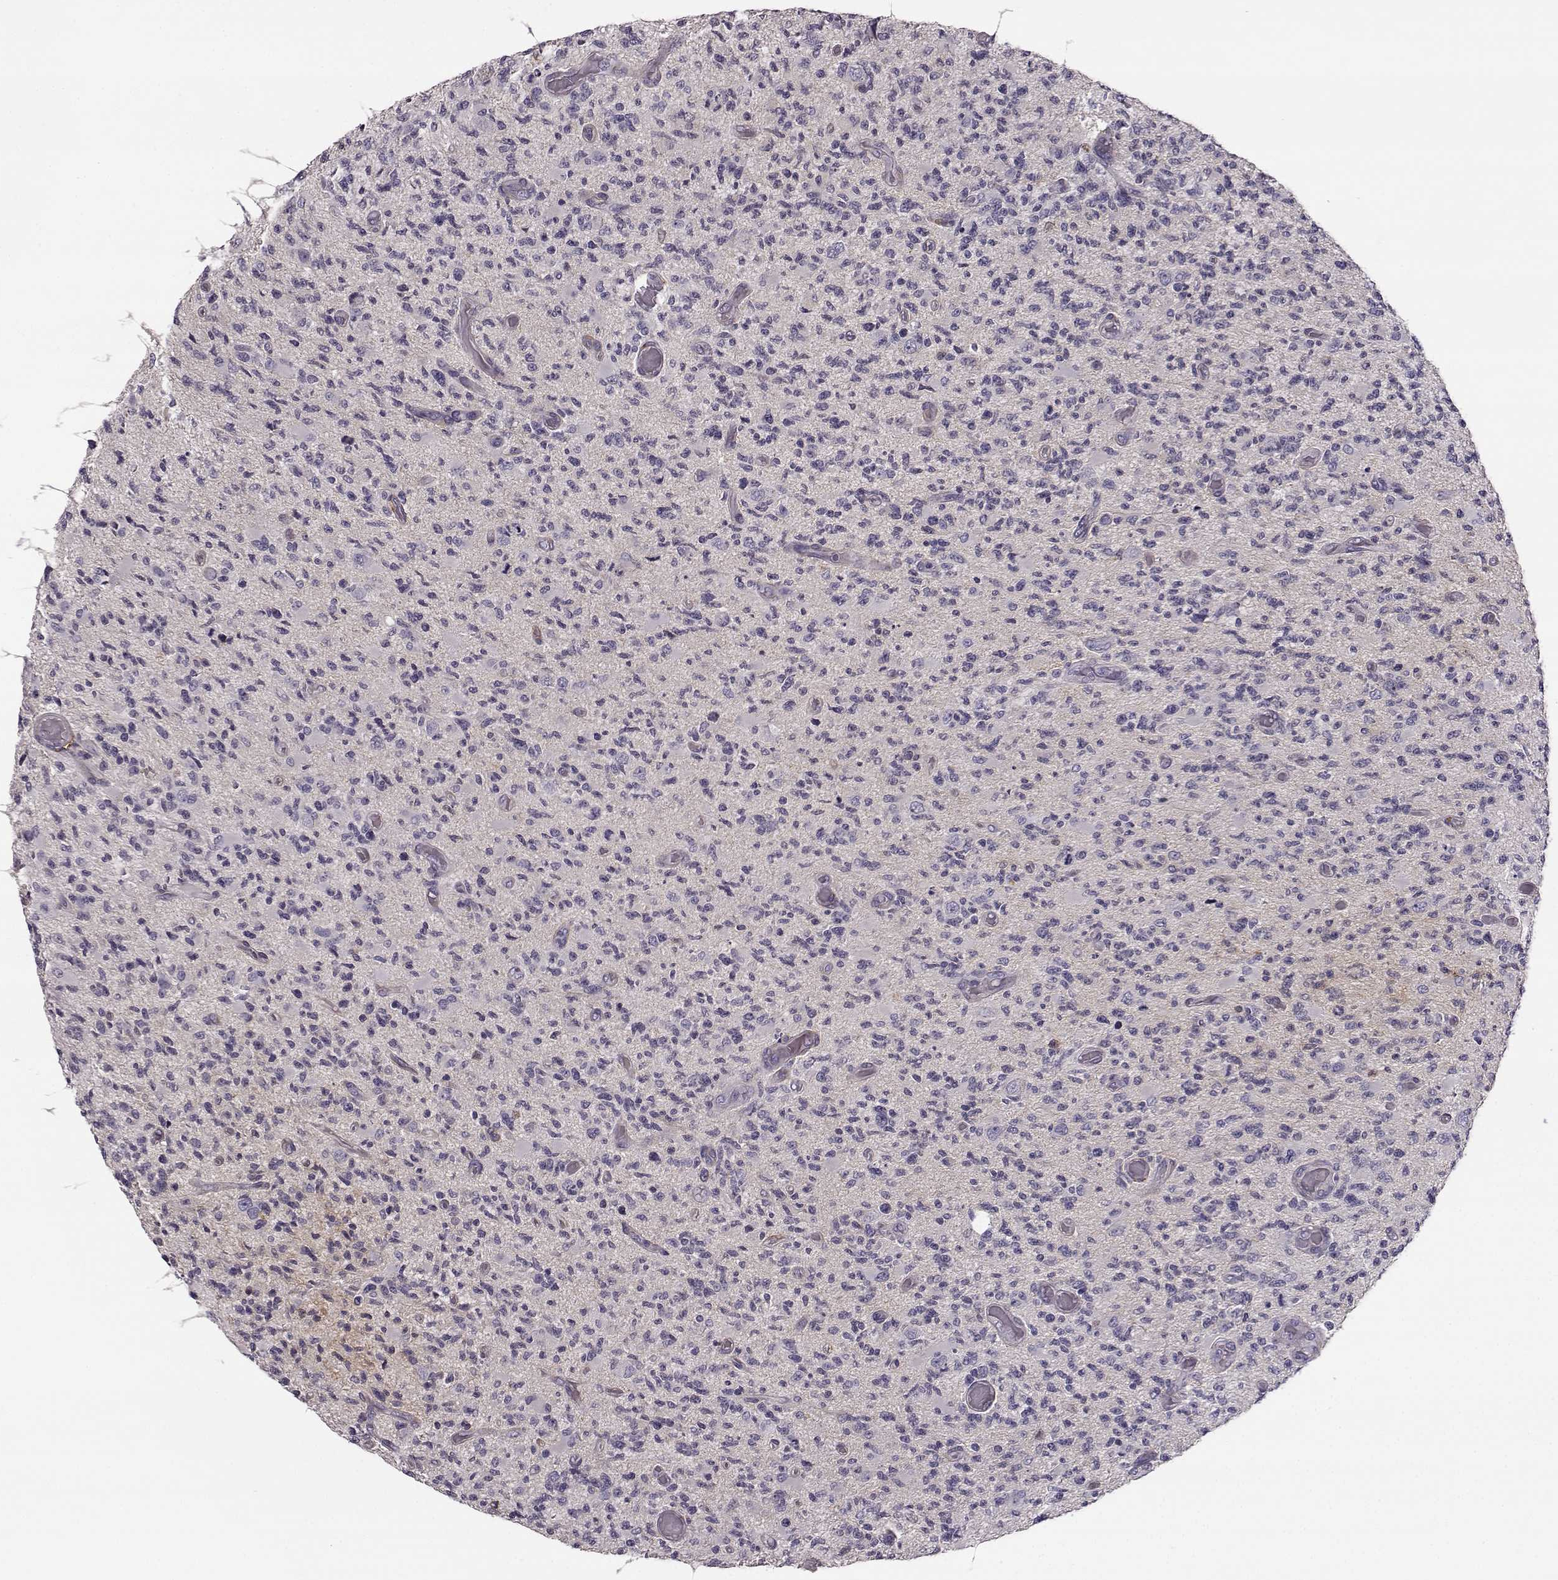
{"staining": {"intensity": "negative", "quantity": "none", "location": "none"}, "tissue": "glioma", "cell_type": "Tumor cells", "image_type": "cancer", "snomed": [{"axis": "morphology", "description": "Glioma, malignant, High grade"}, {"axis": "topography", "description": "Brain"}], "caption": "Immunohistochemistry image of human malignant glioma (high-grade) stained for a protein (brown), which exhibits no expression in tumor cells.", "gene": "TRIM69", "patient": {"sex": "female", "age": 63}}